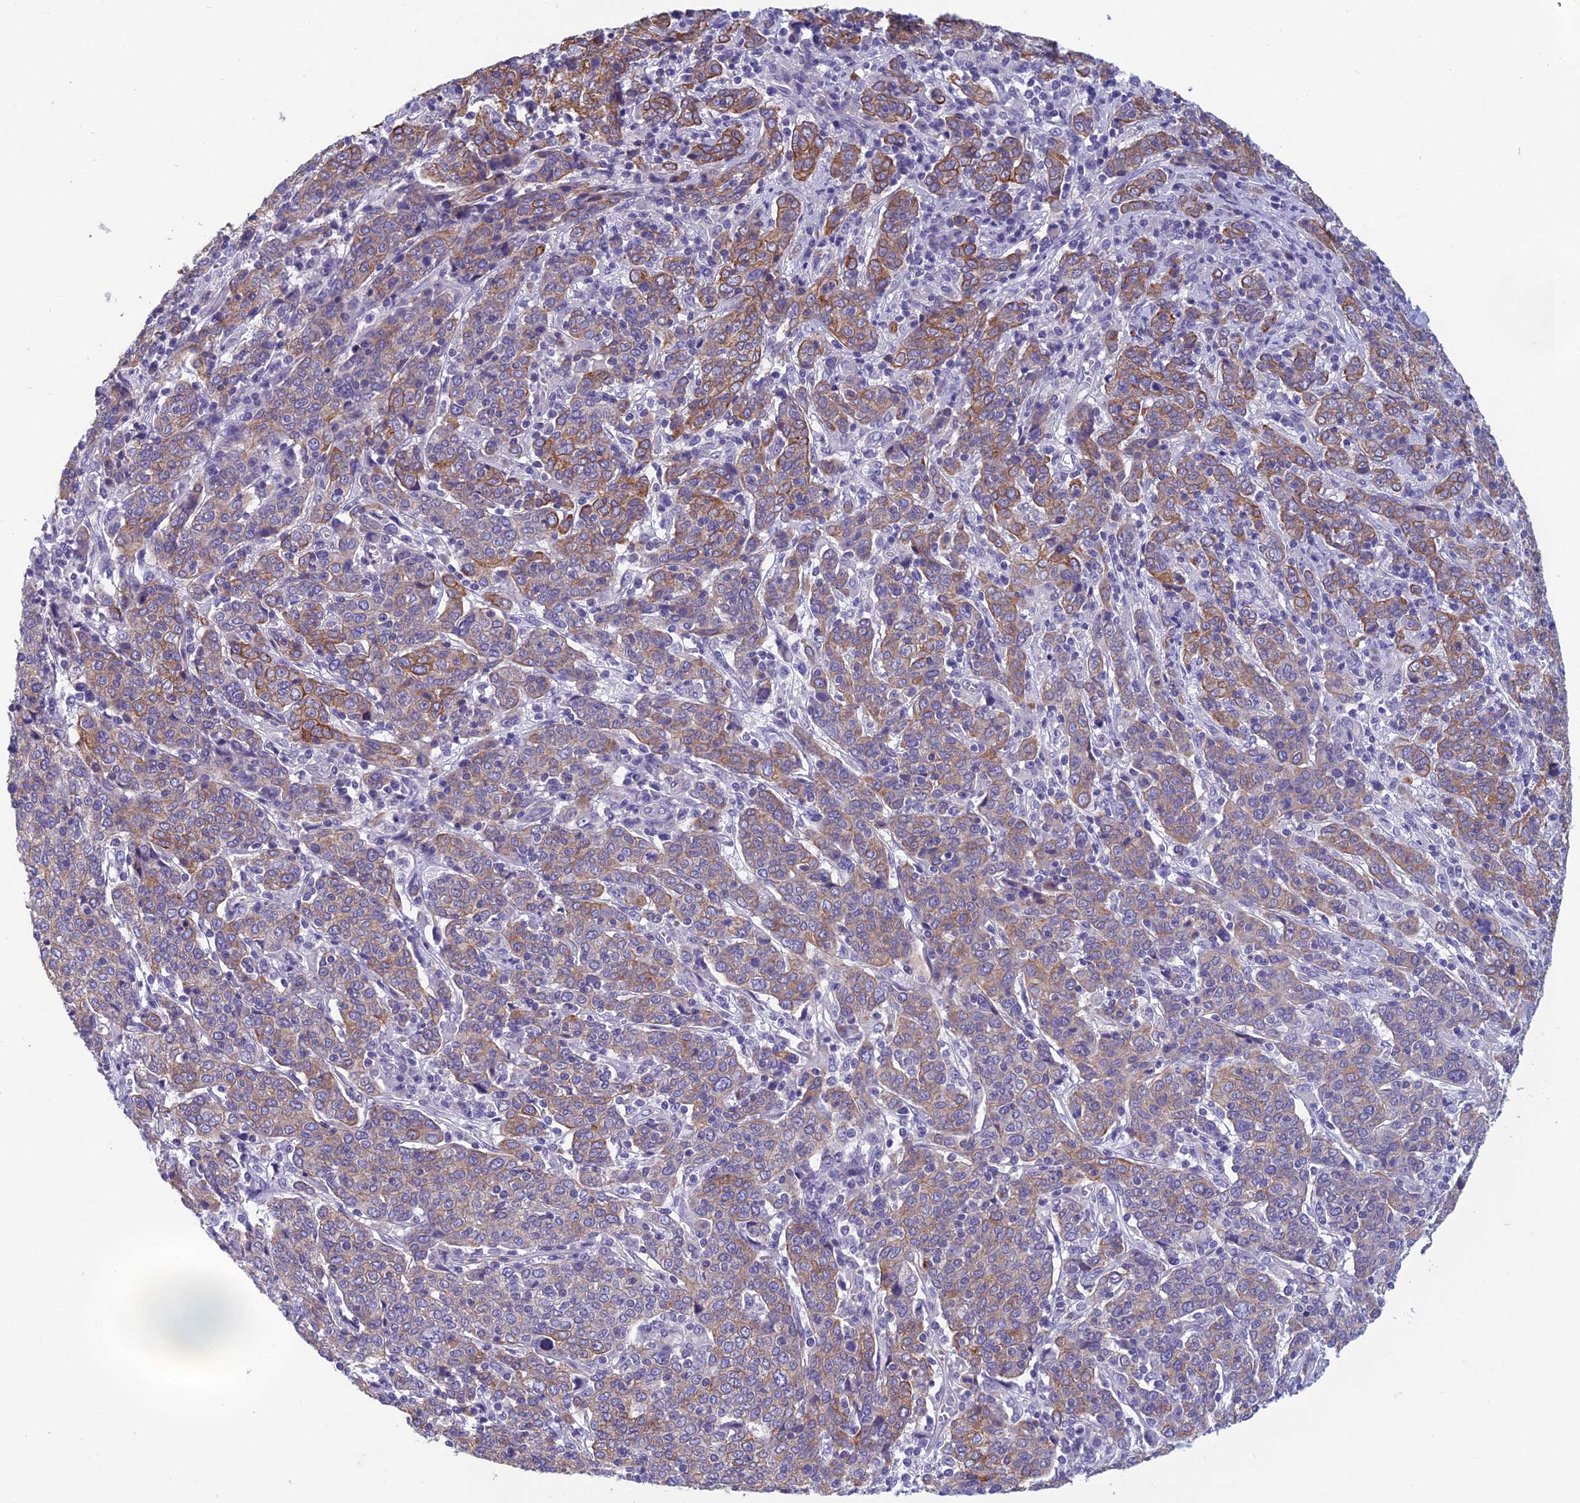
{"staining": {"intensity": "moderate", "quantity": ">75%", "location": "cytoplasmic/membranous"}, "tissue": "cervical cancer", "cell_type": "Tumor cells", "image_type": "cancer", "snomed": [{"axis": "morphology", "description": "Squamous cell carcinoma, NOS"}, {"axis": "topography", "description": "Cervix"}], "caption": "A histopathology image showing moderate cytoplasmic/membranous expression in approximately >75% of tumor cells in cervical cancer, as visualized by brown immunohistochemical staining.", "gene": "RBM41", "patient": {"sex": "female", "age": 67}}